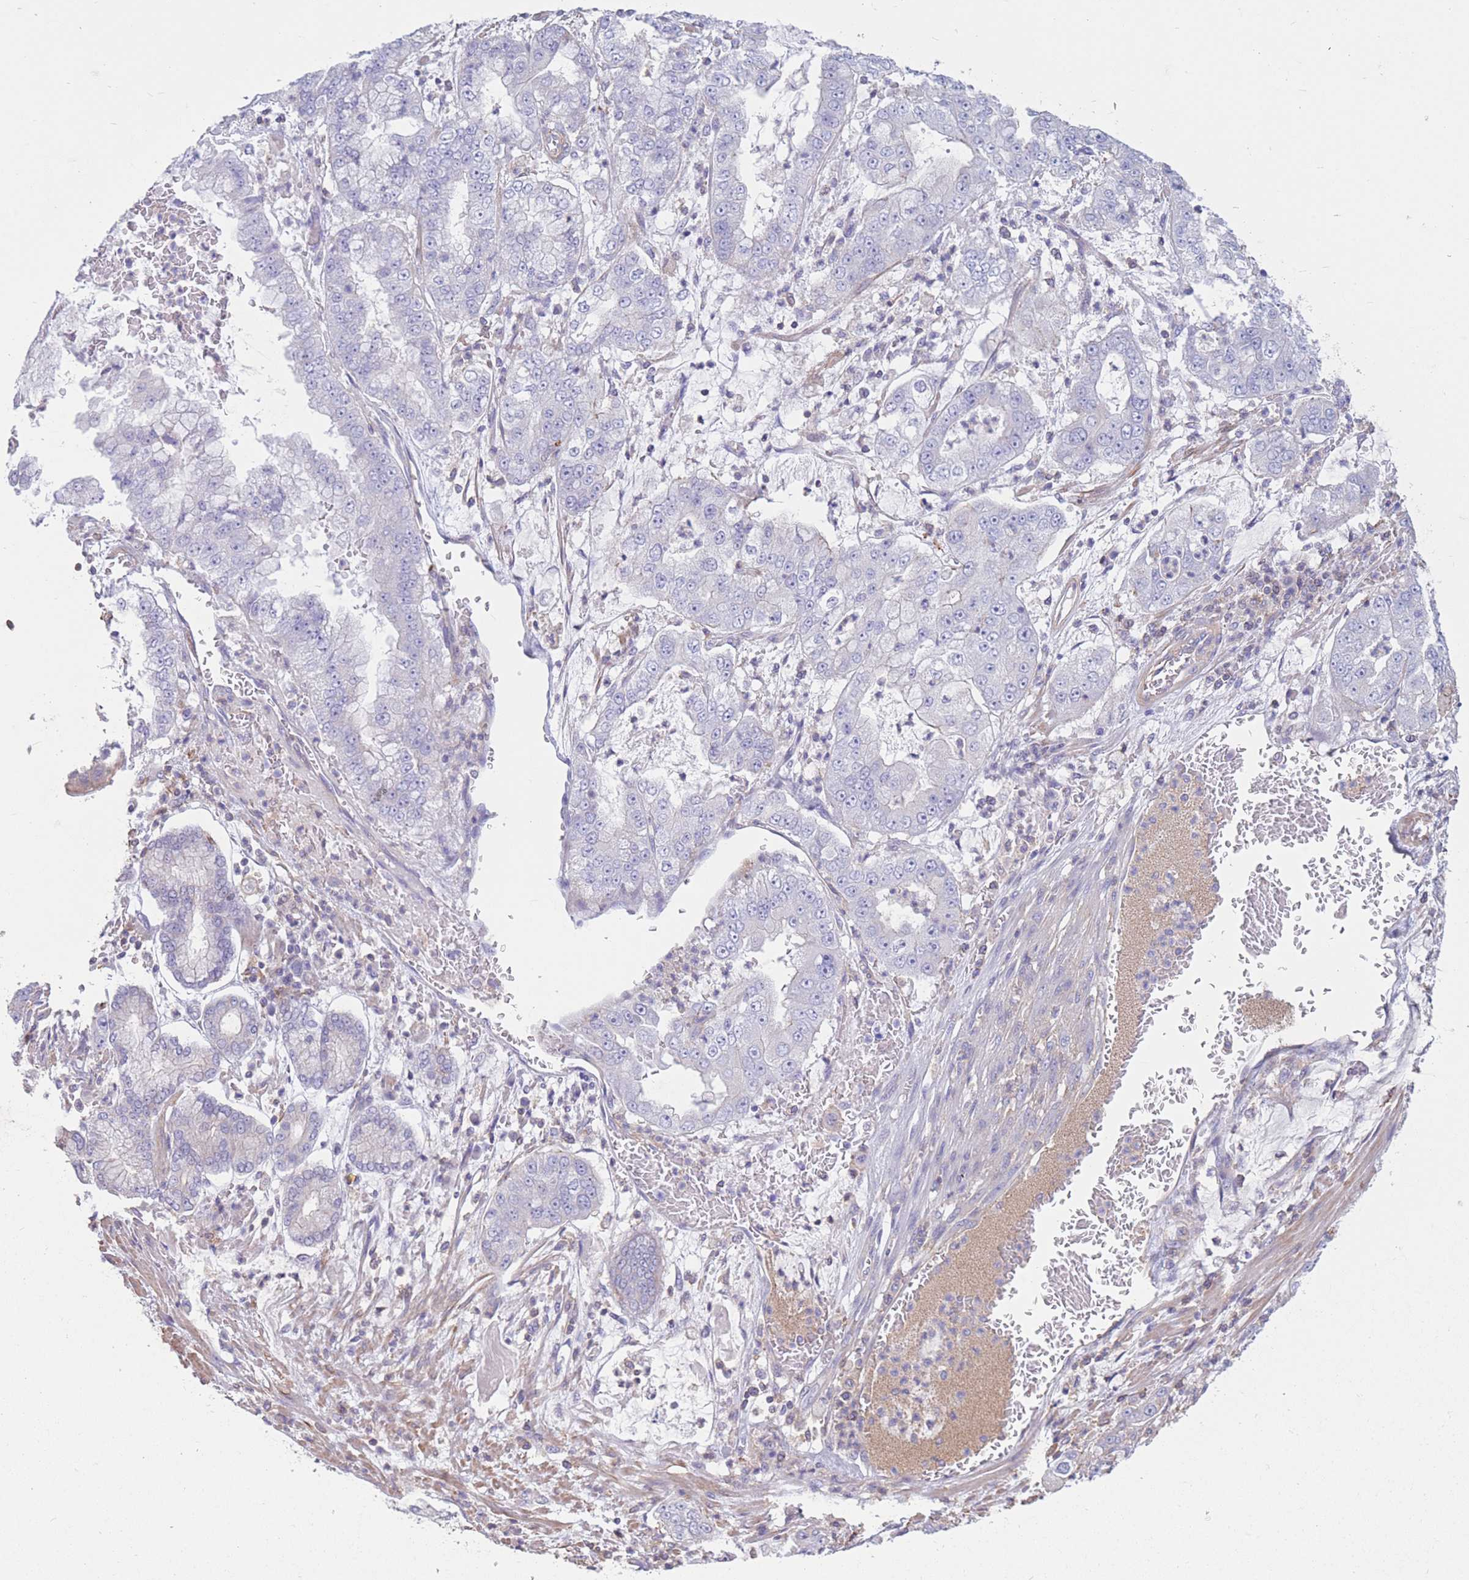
{"staining": {"intensity": "negative", "quantity": "none", "location": "none"}, "tissue": "stomach cancer", "cell_type": "Tumor cells", "image_type": "cancer", "snomed": [{"axis": "morphology", "description": "Adenocarcinoma, NOS"}, {"axis": "topography", "description": "Stomach"}], "caption": "Immunohistochemistry (IHC) micrograph of adenocarcinoma (stomach) stained for a protein (brown), which reveals no positivity in tumor cells. (Brightfield microscopy of DAB IHC at high magnification).", "gene": "PDHA1", "patient": {"sex": "male", "age": 76}}